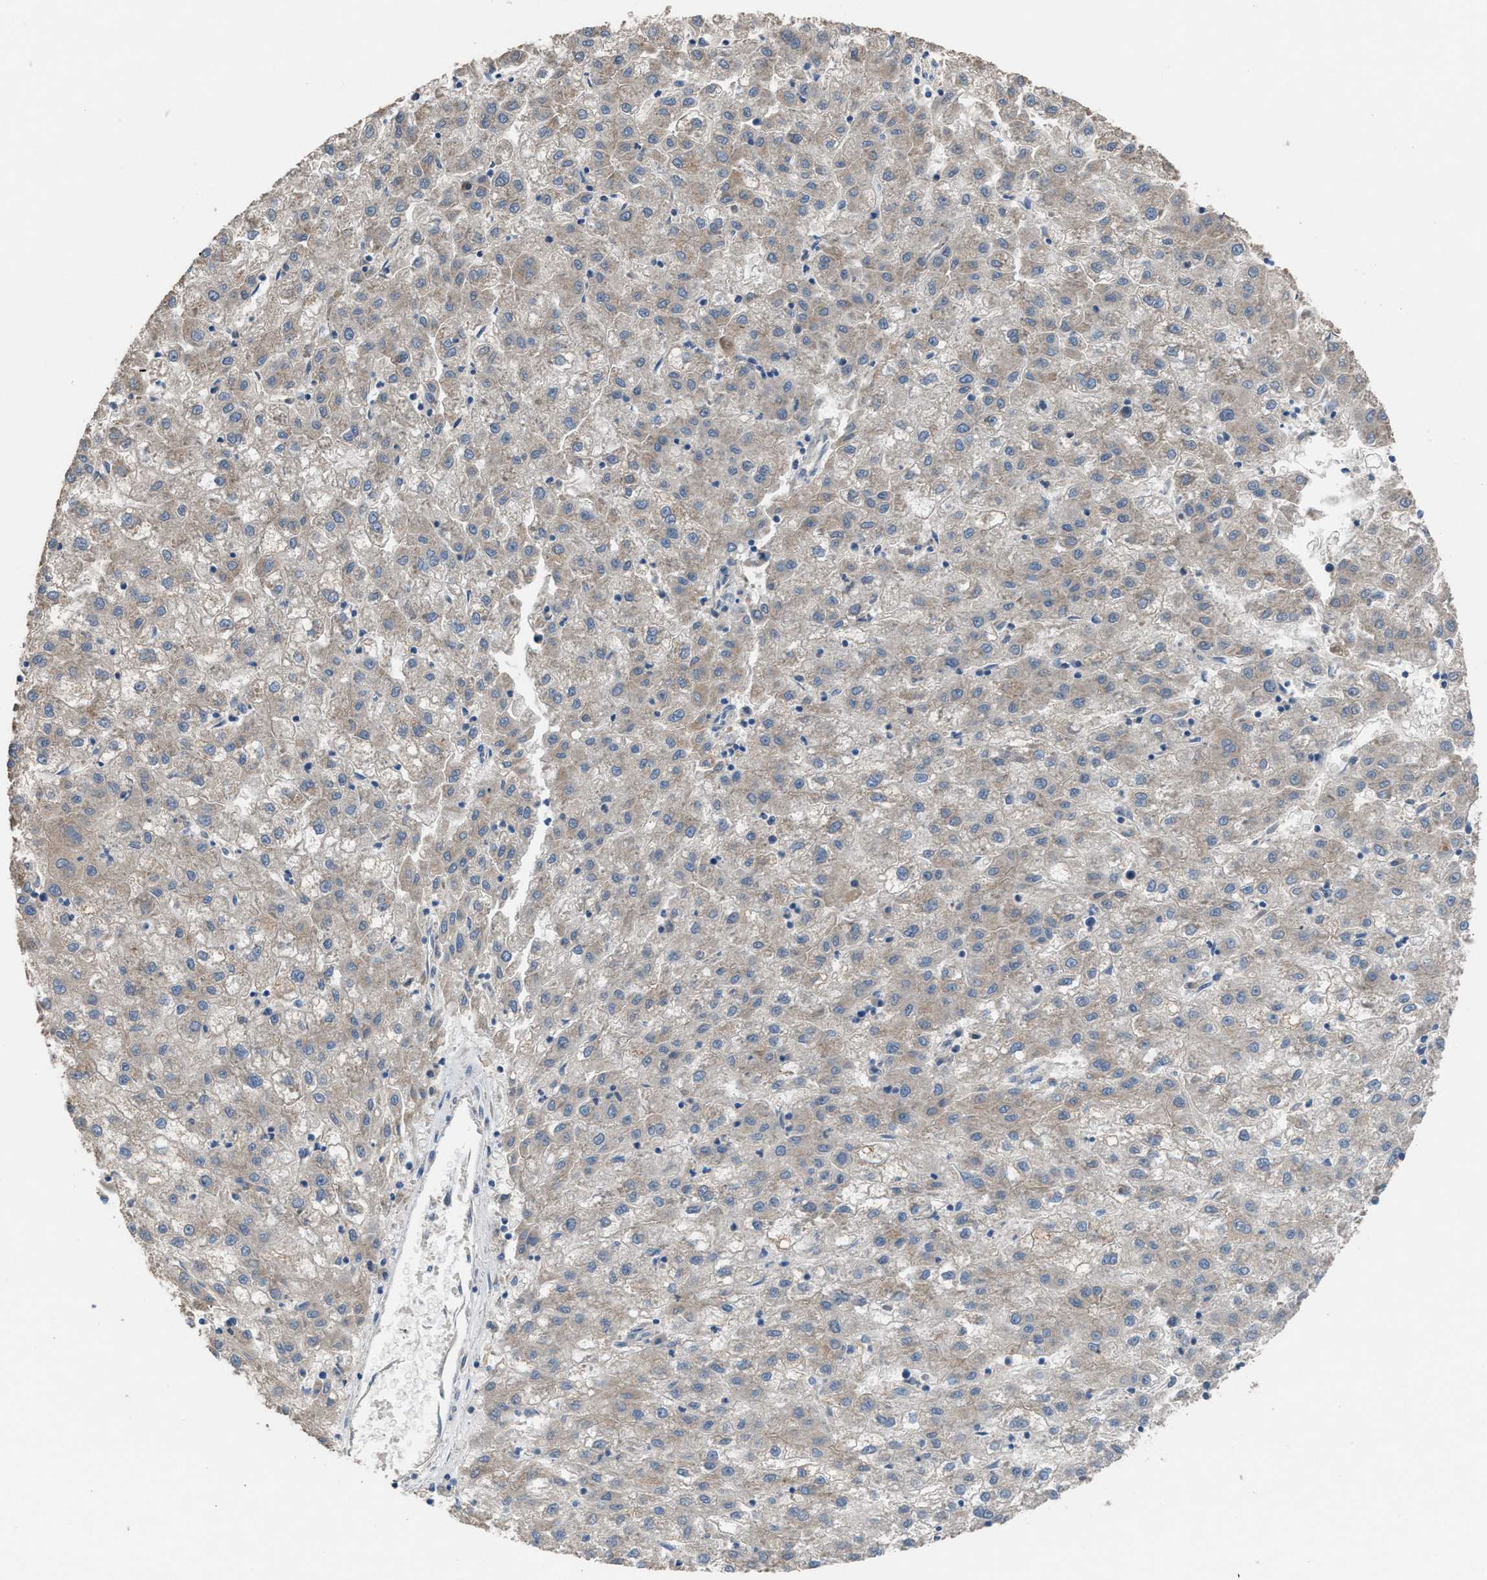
{"staining": {"intensity": "weak", "quantity": "<25%", "location": "cytoplasmic/membranous"}, "tissue": "liver cancer", "cell_type": "Tumor cells", "image_type": "cancer", "snomed": [{"axis": "morphology", "description": "Carcinoma, Hepatocellular, NOS"}, {"axis": "topography", "description": "Liver"}], "caption": "Tumor cells are negative for brown protein staining in liver hepatocellular carcinoma.", "gene": "TPK1", "patient": {"sex": "male", "age": 72}}